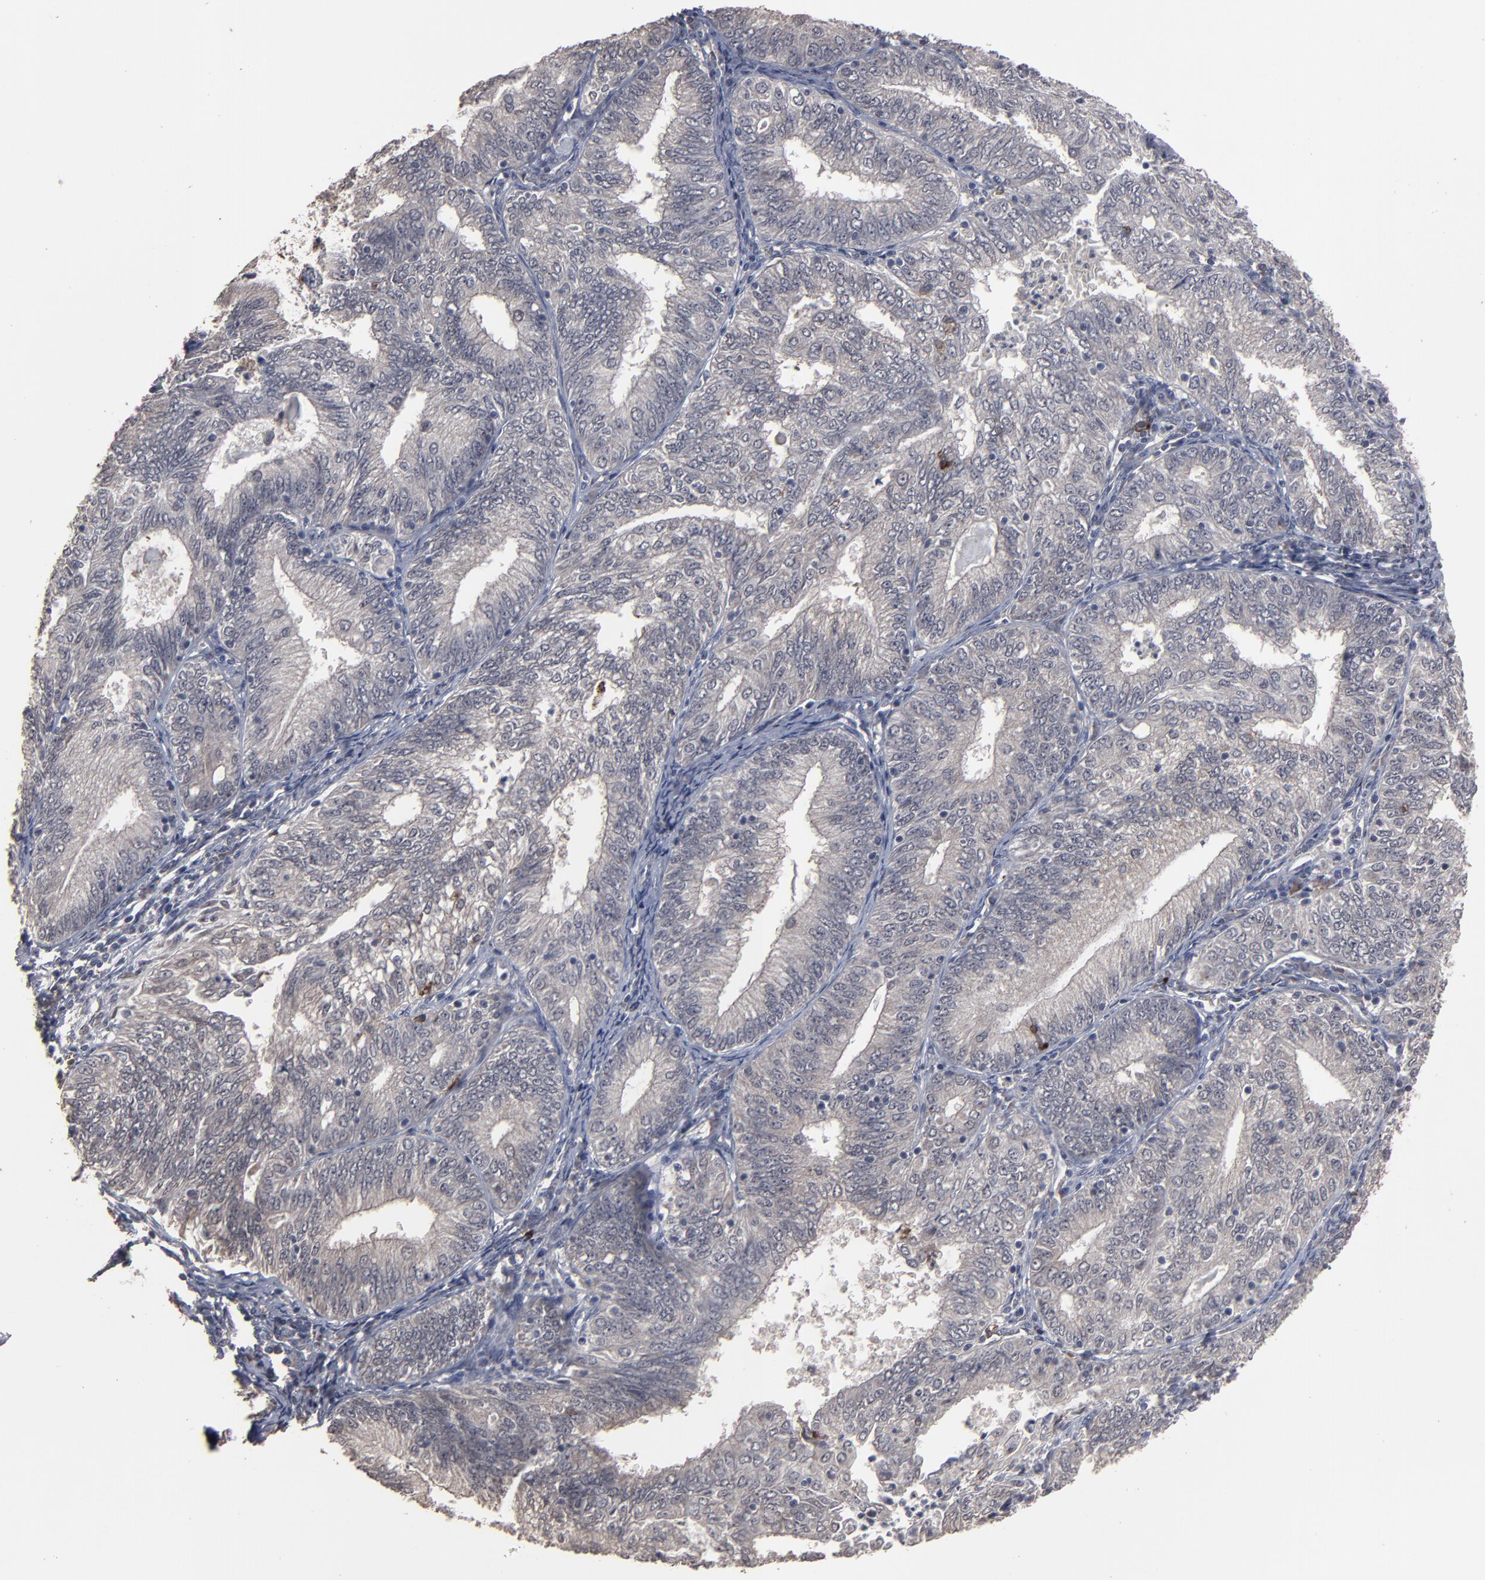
{"staining": {"intensity": "weak", "quantity": "25%-75%", "location": "cytoplasmic/membranous"}, "tissue": "endometrial cancer", "cell_type": "Tumor cells", "image_type": "cancer", "snomed": [{"axis": "morphology", "description": "Adenocarcinoma, NOS"}, {"axis": "topography", "description": "Endometrium"}], "caption": "Immunohistochemistry image of human endometrial cancer stained for a protein (brown), which demonstrates low levels of weak cytoplasmic/membranous expression in approximately 25%-75% of tumor cells.", "gene": "SLC22A17", "patient": {"sex": "female", "age": 69}}